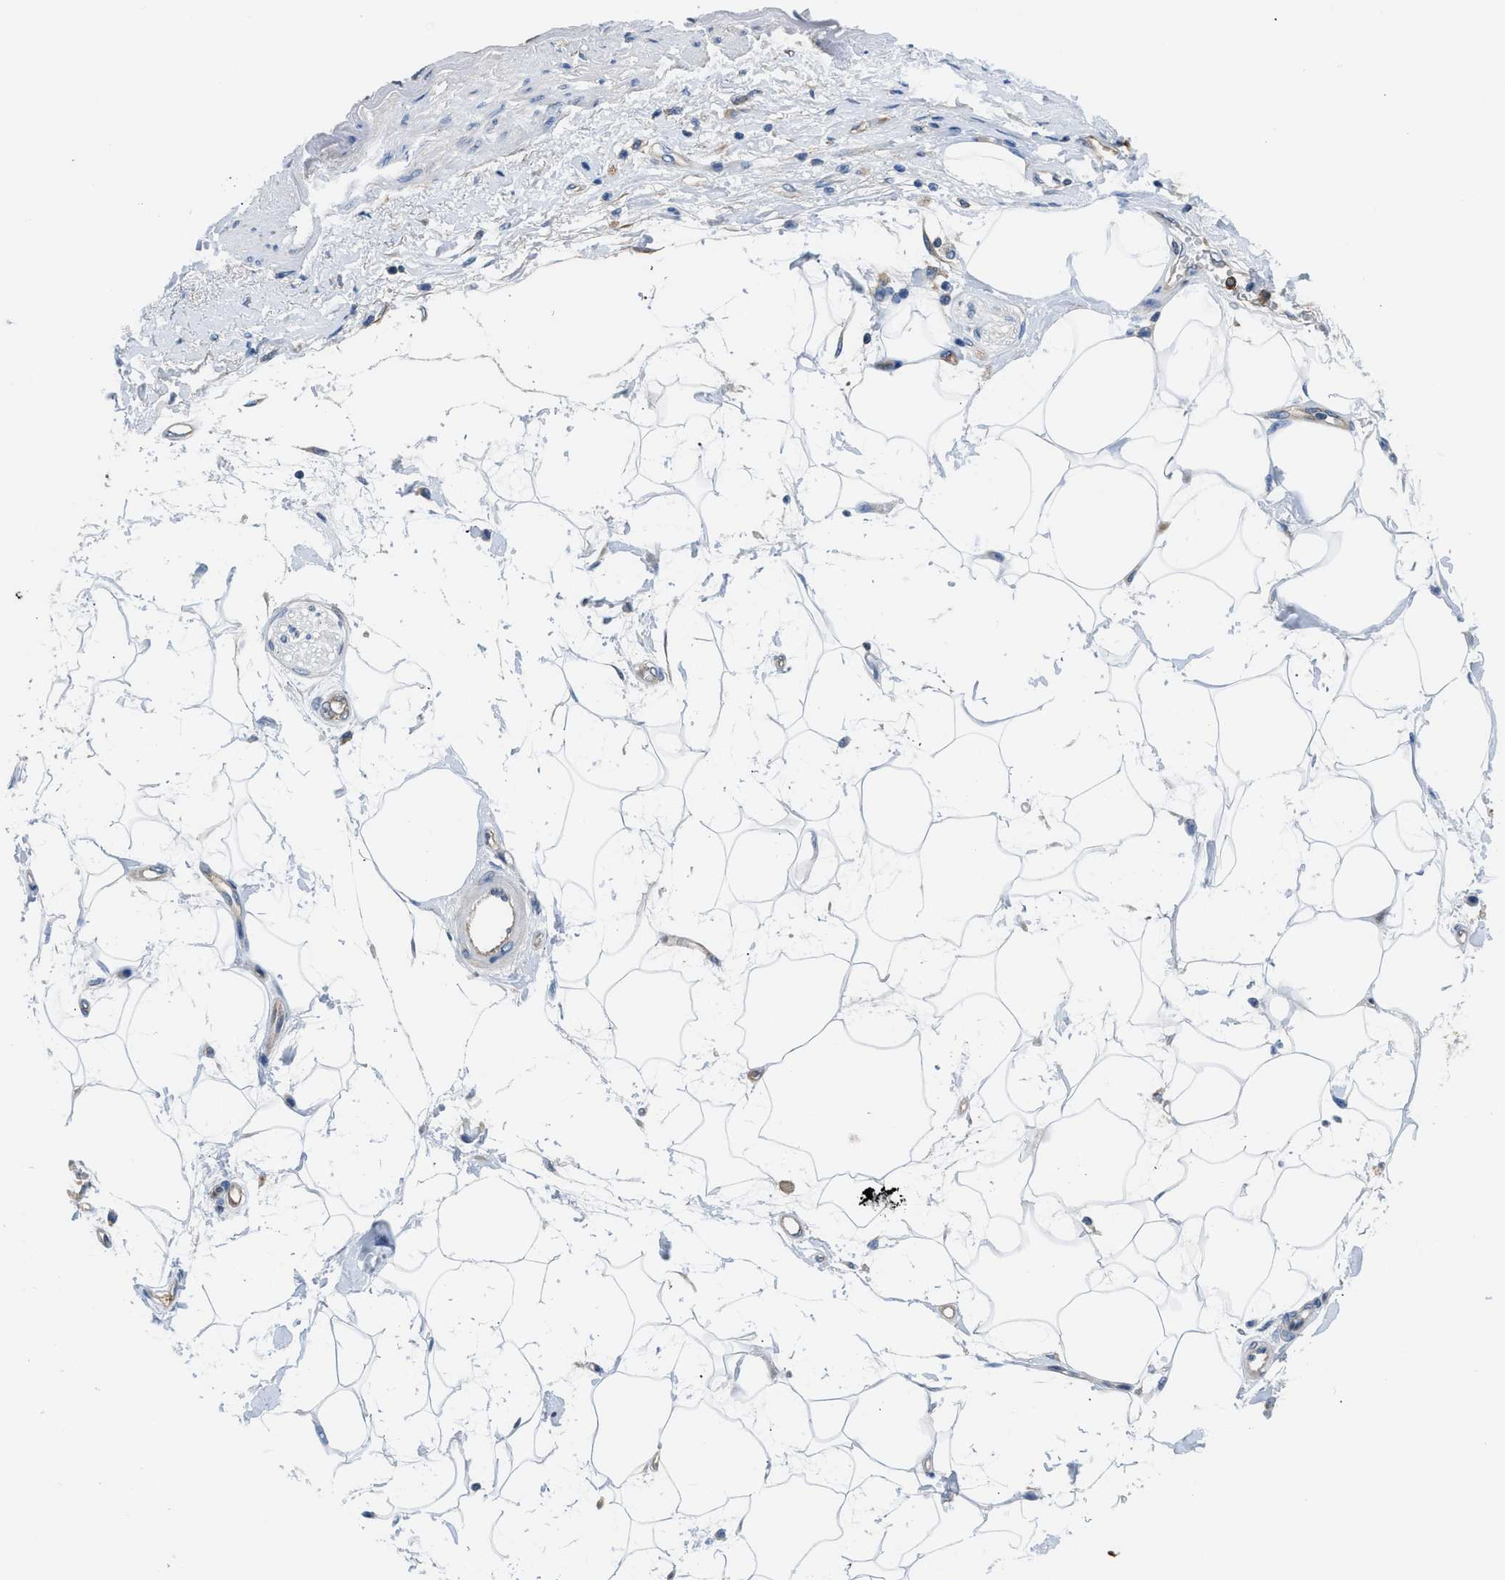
{"staining": {"intensity": "negative", "quantity": "none", "location": "none"}, "tissue": "adipose tissue", "cell_type": "Adipocytes", "image_type": "normal", "snomed": [{"axis": "morphology", "description": "Normal tissue, NOS"}, {"axis": "morphology", "description": "Adenocarcinoma, NOS"}, {"axis": "topography", "description": "Duodenum"}, {"axis": "topography", "description": "Peripheral nerve tissue"}], "caption": "Adipocytes show no significant protein positivity in unremarkable adipose tissue. Brightfield microscopy of immunohistochemistry stained with DAB (3,3'-diaminobenzidine) (brown) and hematoxylin (blue), captured at high magnification.", "gene": "PKM", "patient": {"sex": "female", "age": 60}}